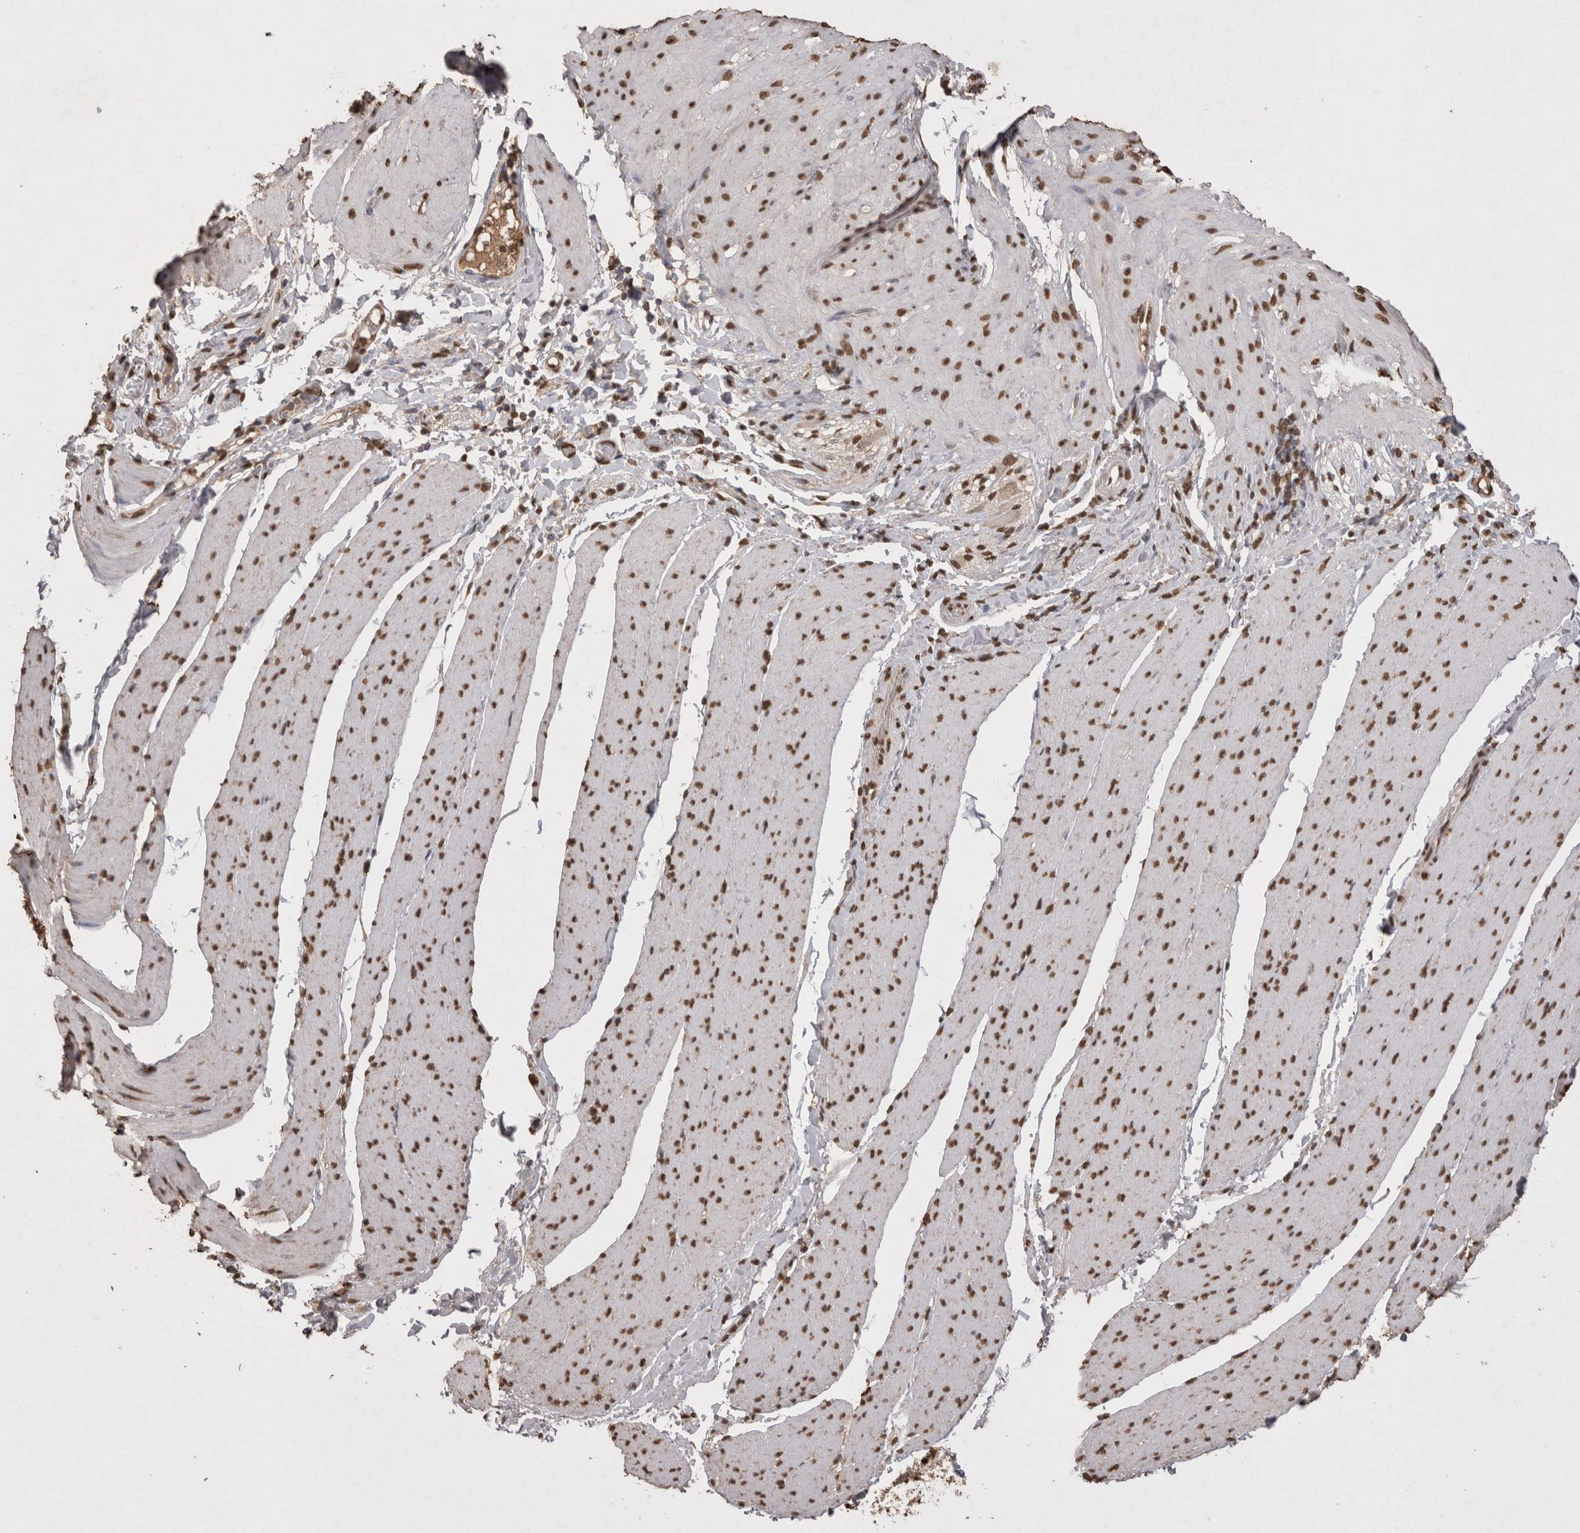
{"staining": {"intensity": "moderate", "quantity": ">75%", "location": "nuclear"}, "tissue": "smooth muscle", "cell_type": "Smooth muscle cells", "image_type": "normal", "snomed": [{"axis": "morphology", "description": "Normal tissue, NOS"}, {"axis": "topography", "description": "Smooth muscle"}, {"axis": "topography", "description": "Small intestine"}], "caption": "About >75% of smooth muscle cells in unremarkable human smooth muscle exhibit moderate nuclear protein staining as visualized by brown immunohistochemical staining.", "gene": "POU5F1", "patient": {"sex": "female", "age": 84}}